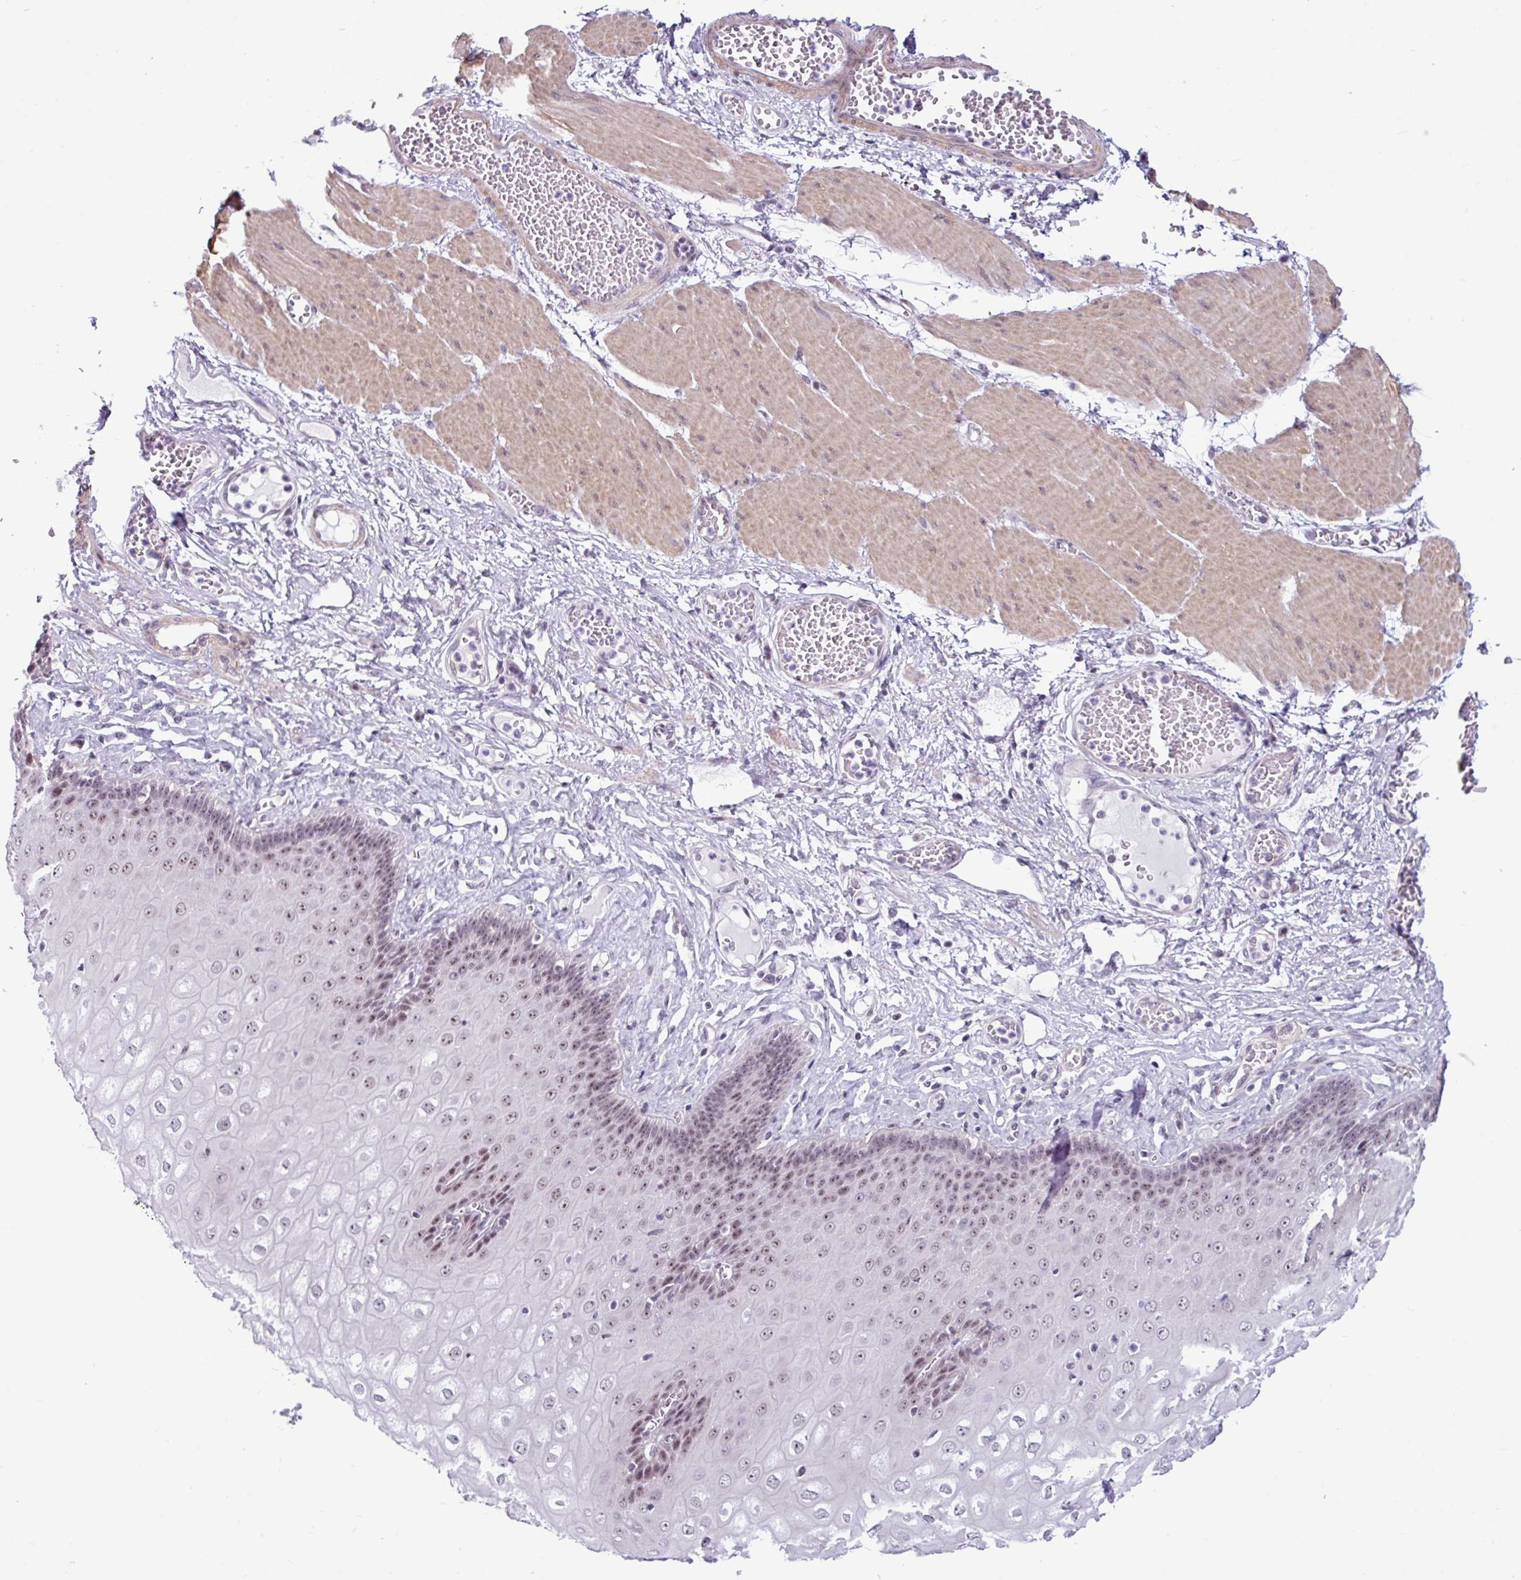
{"staining": {"intensity": "moderate", "quantity": "25%-75%", "location": "nuclear"}, "tissue": "esophagus", "cell_type": "Squamous epithelial cells", "image_type": "normal", "snomed": [{"axis": "morphology", "description": "Normal tissue, NOS"}, {"axis": "topography", "description": "Esophagus"}], "caption": "This is an image of immunohistochemistry staining of normal esophagus, which shows moderate positivity in the nuclear of squamous epithelial cells.", "gene": "UTP18", "patient": {"sex": "male", "age": 60}}